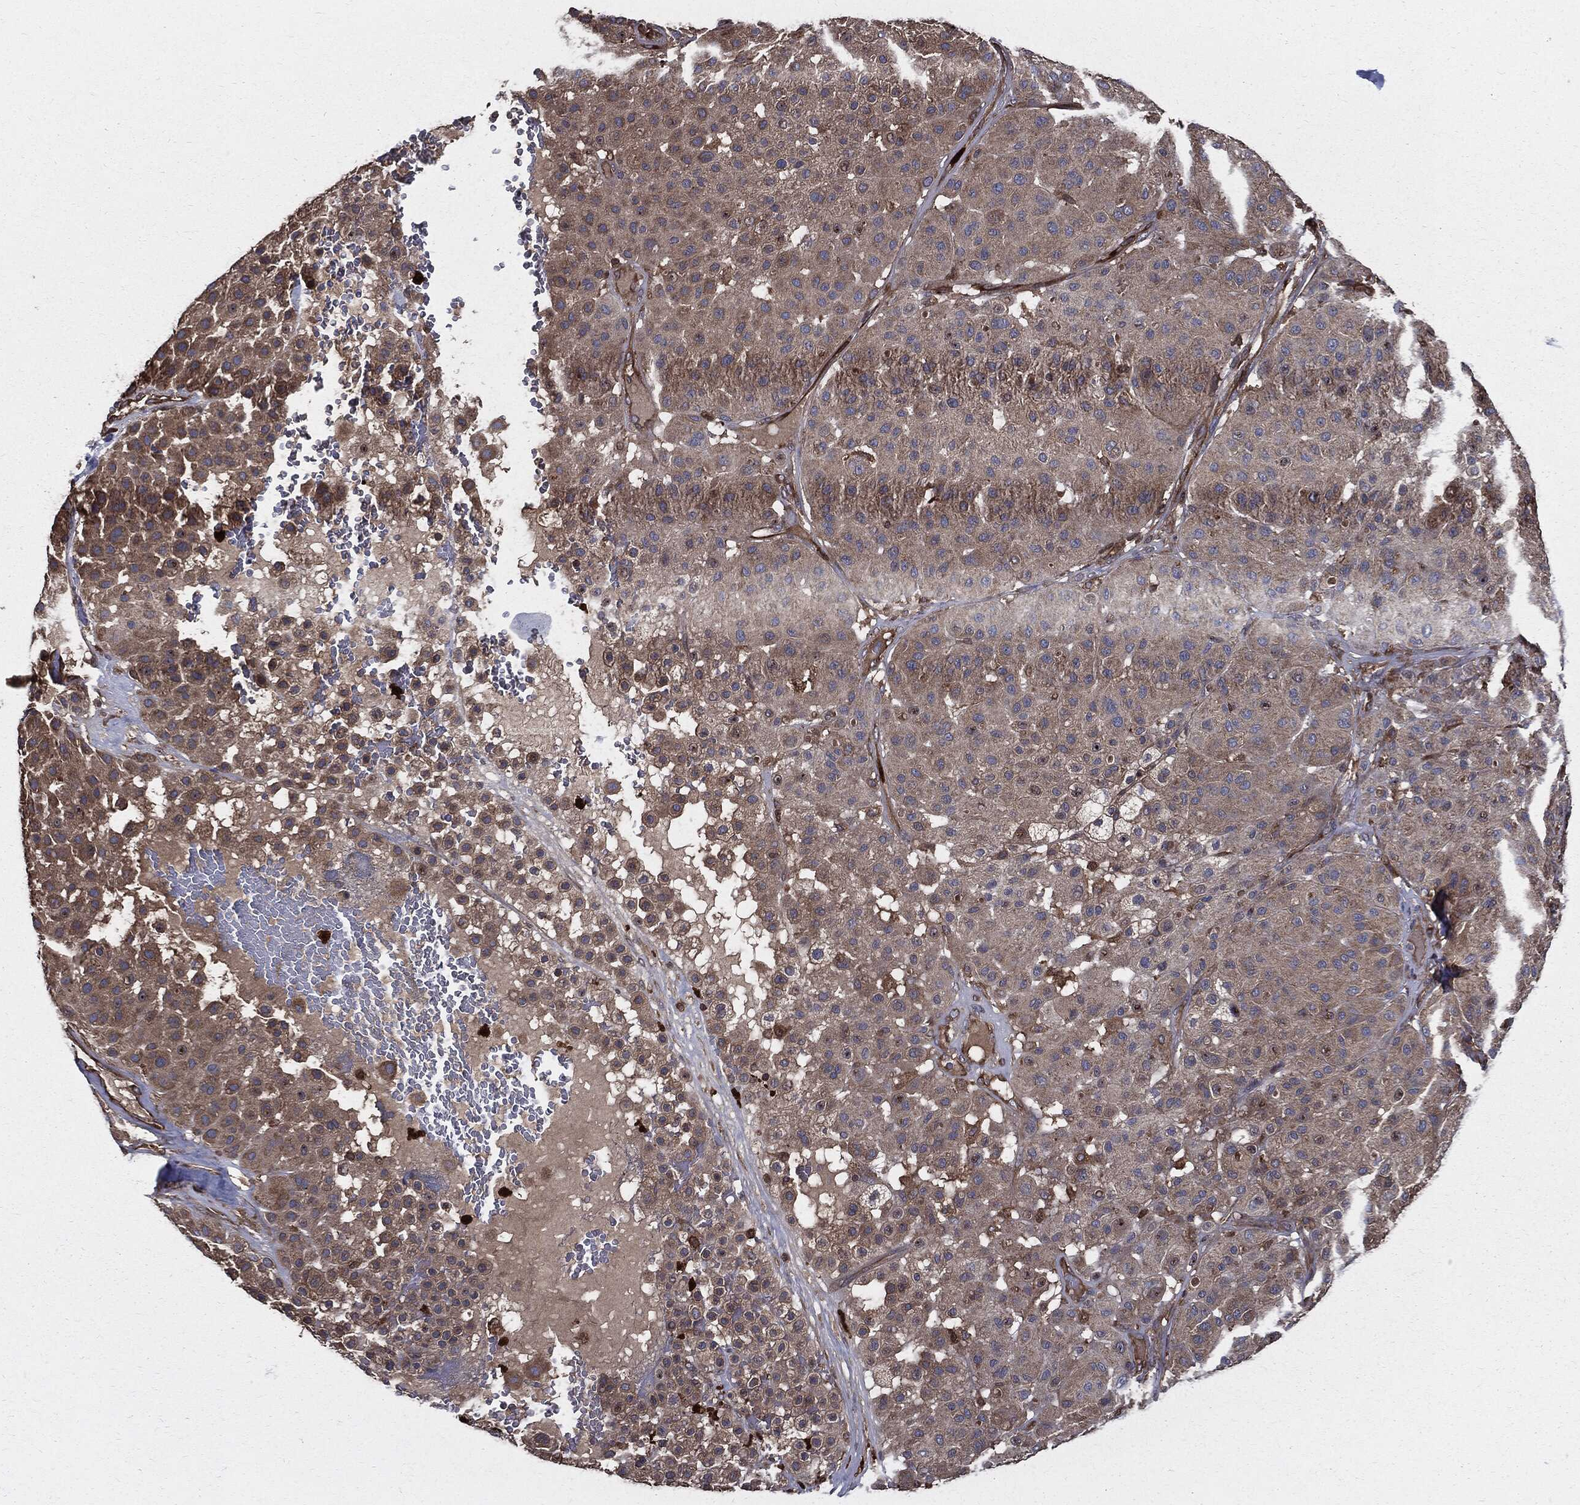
{"staining": {"intensity": "moderate", "quantity": "<25%", "location": "cytoplasmic/membranous"}, "tissue": "melanoma", "cell_type": "Tumor cells", "image_type": "cancer", "snomed": [{"axis": "morphology", "description": "Malignant melanoma, Metastatic site"}, {"axis": "topography", "description": "Smooth muscle"}], "caption": "Tumor cells demonstrate moderate cytoplasmic/membranous expression in about <25% of cells in malignant melanoma (metastatic site).", "gene": "PDCD6IP", "patient": {"sex": "male", "age": 41}}